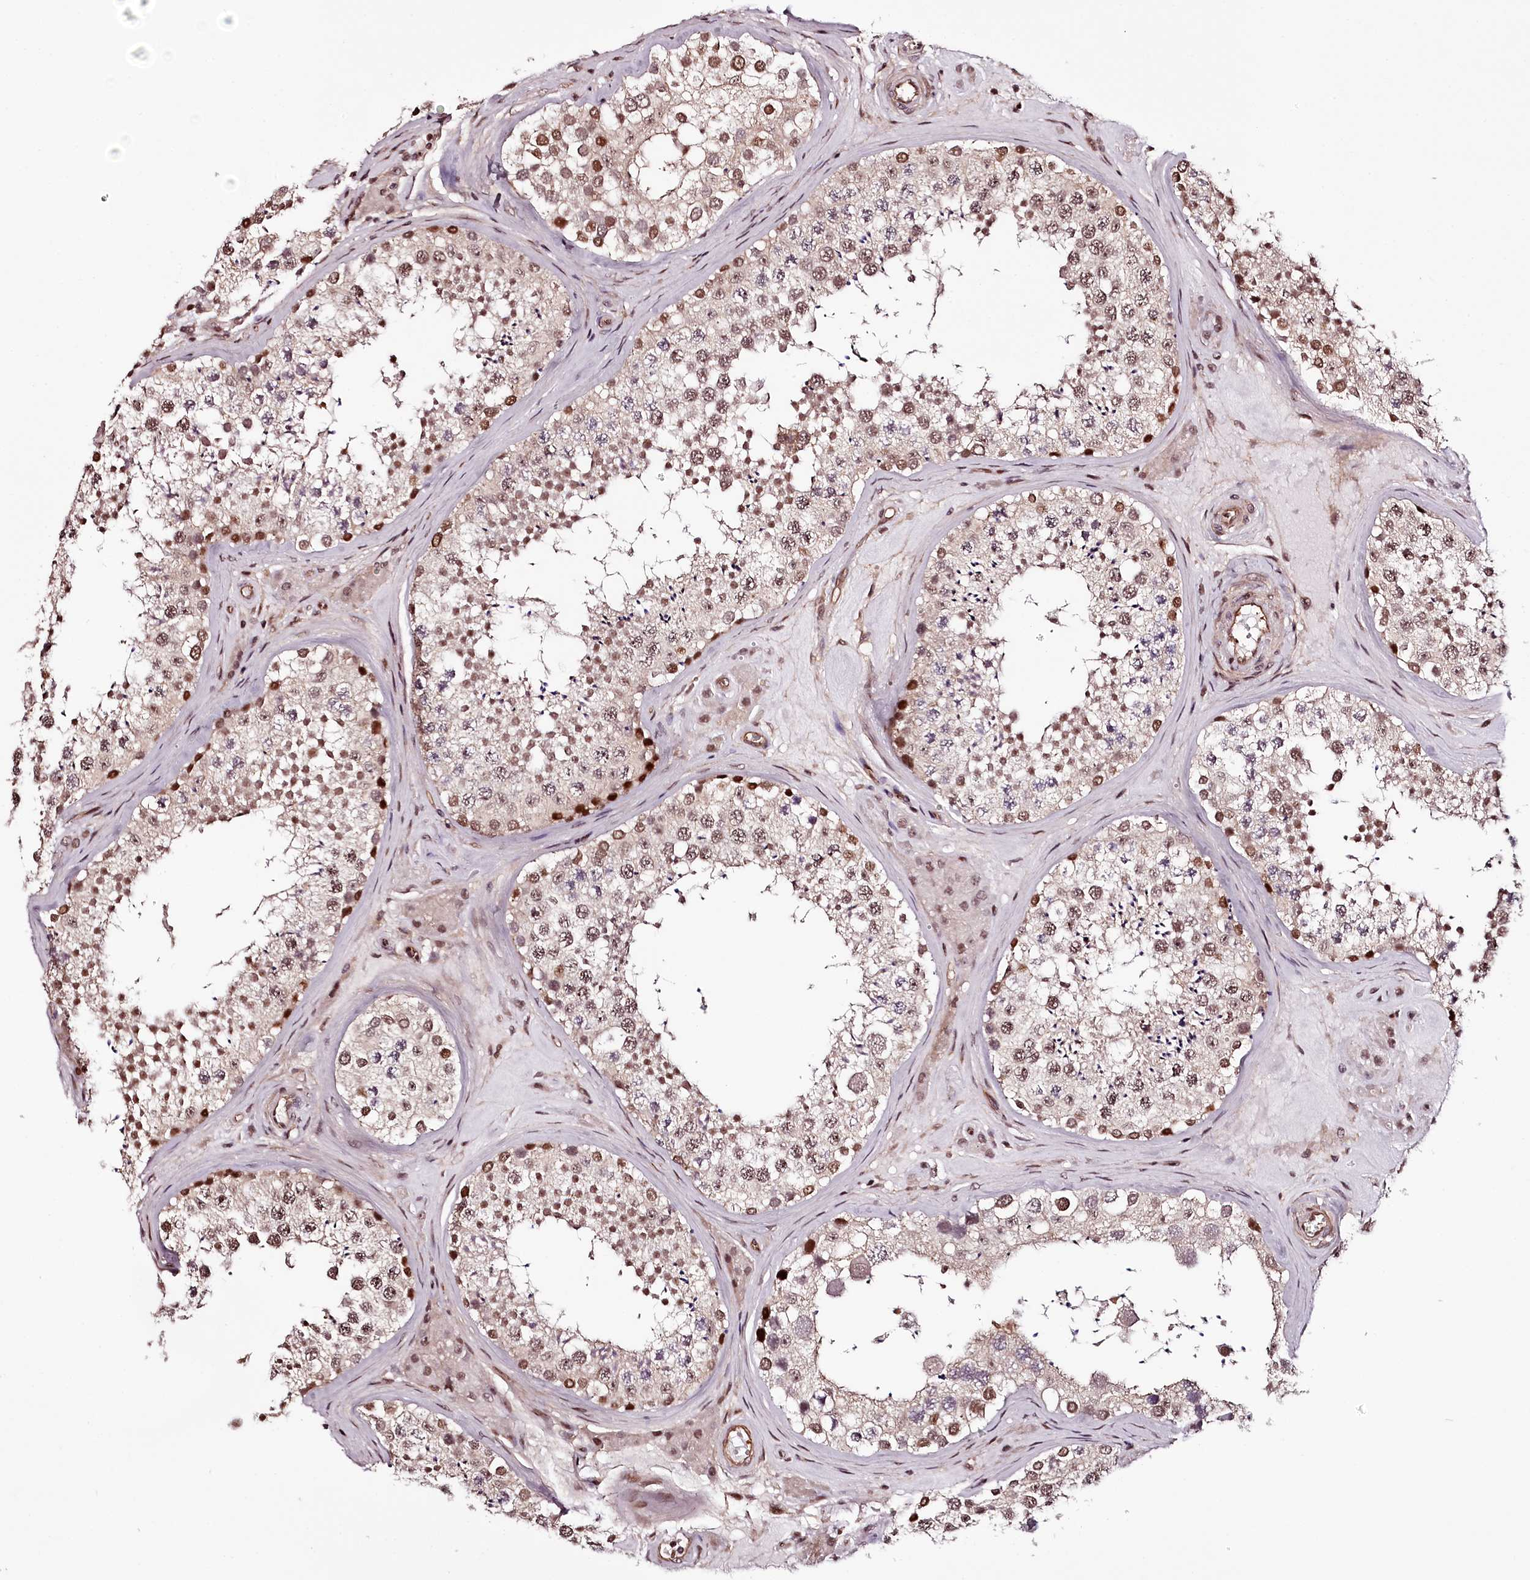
{"staining": {"intensity": "moderate", "quantity": ">75%", "location": "cytoplasmic/membranous,nuclear"}, "tissue": "testis", "cell_type": "Cells in seminiferous ducts", "image_type": "normal", "snomed": [{"axis": "morphology", "description": "Normal tissue, NOS"}, {"axis": "topography", "description": "Testis"}], "caption": "Cells in seminiferous ducts demonstrate medium levels of moderate cytoplasmic/membranous,nuclear positivity in approximately >75% of cells in unremarkable human testis. Nuclei are stained in blue.", "gene": "TTC33", "patient": {"sex": "male", "age": 46}}